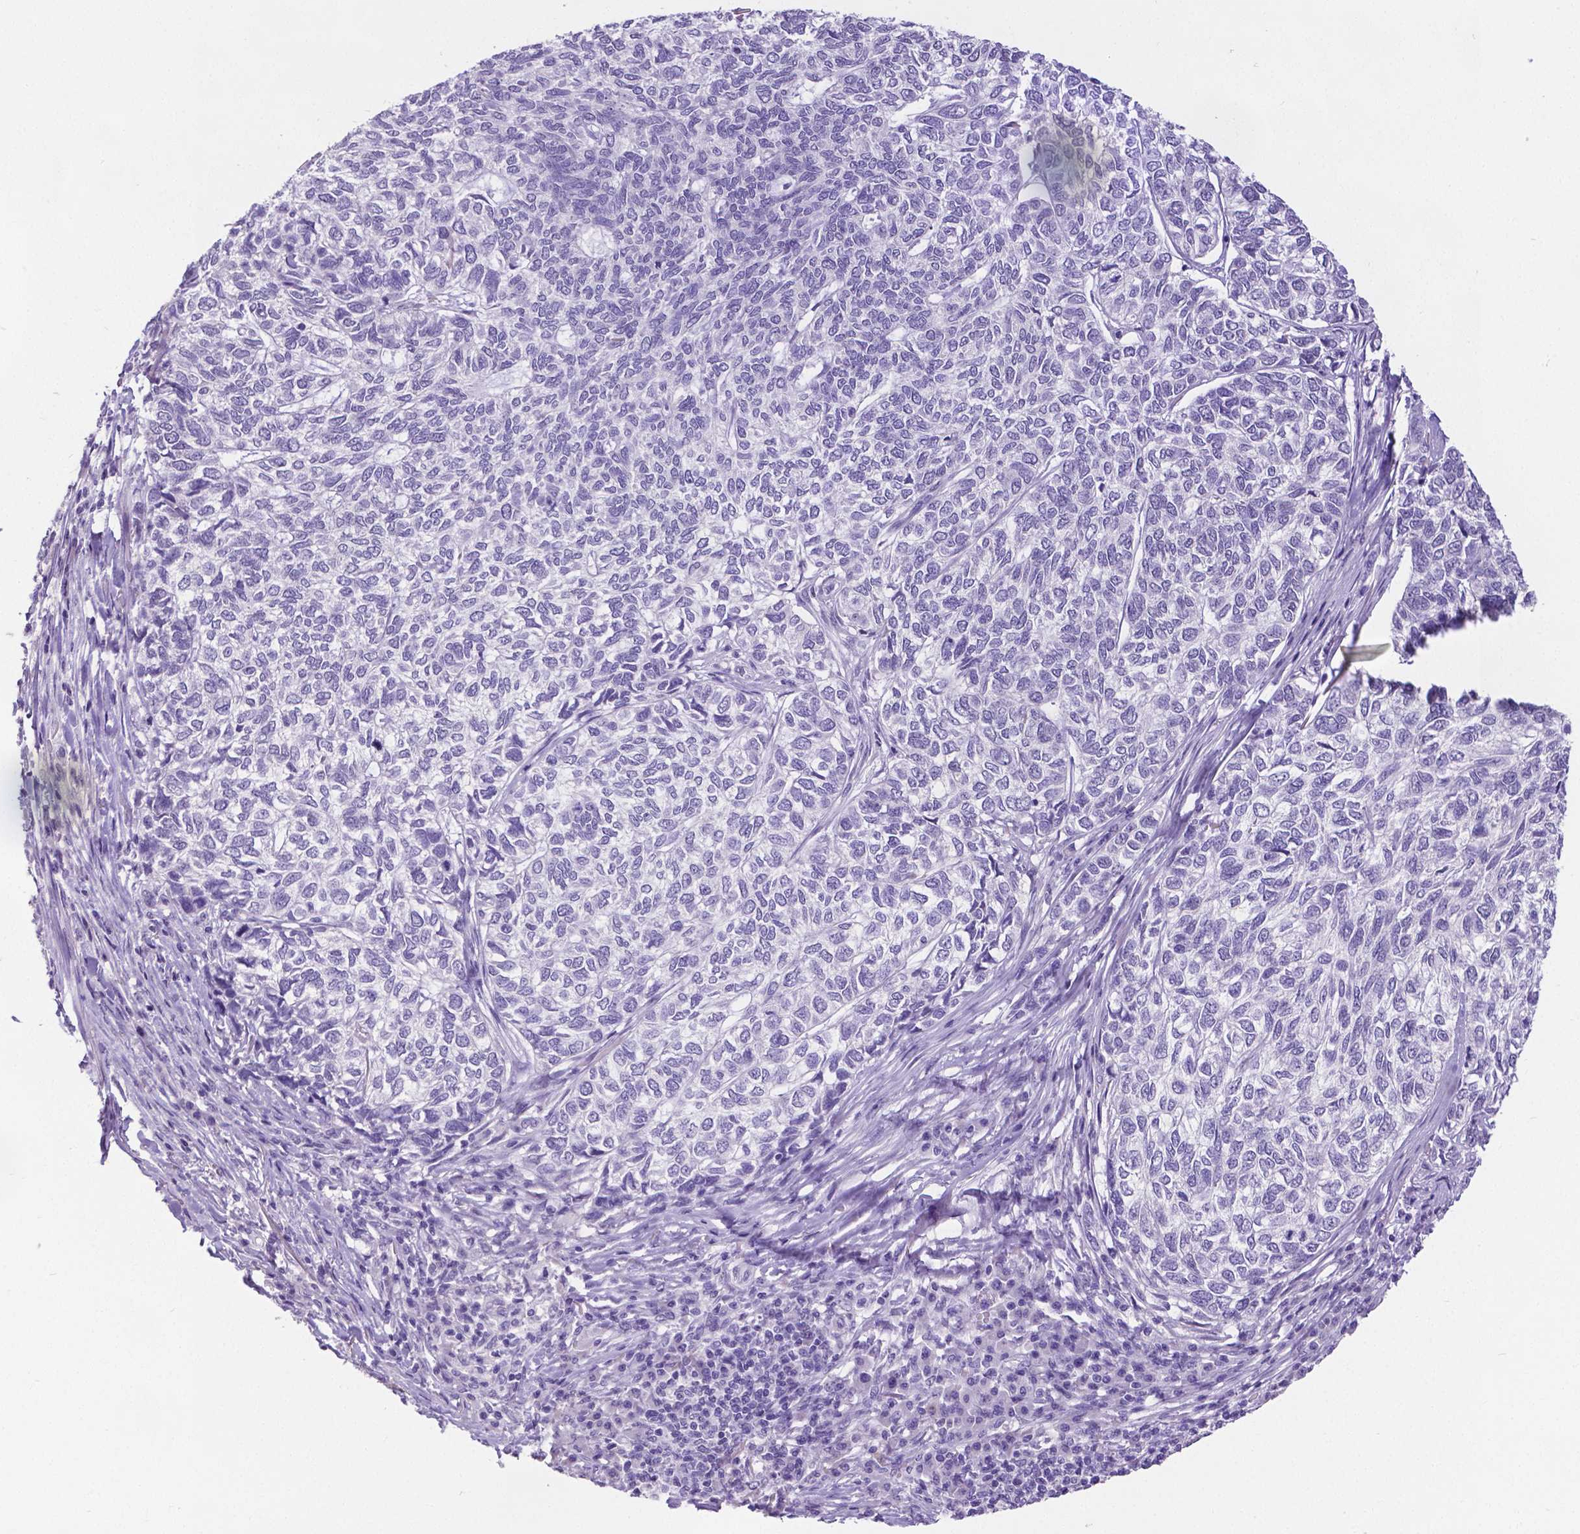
{"staining": {"intensity": "negative", "quantity": "none", "location": "none"}, "tissue": "skin cancer", "cell_type": "Tumor cells", "image_type": "cancer", "snomed": [{"axis": "morphology", "description": "Basal cell carcinoma"}, {"axis": "topography", "description": "Skin"}], "caption": "This micrograph is of skin cancer (basal cell carcinoma) stained with immunohistochemistry (IHC) to label a protein in brown with the nuclei are counter-stained blue. There is no positivity in tumor cells. (IHC, brightfield microscopy, high magnification).", "gene": "SATB2", "patient": {"sex": "female", "age": 65}}